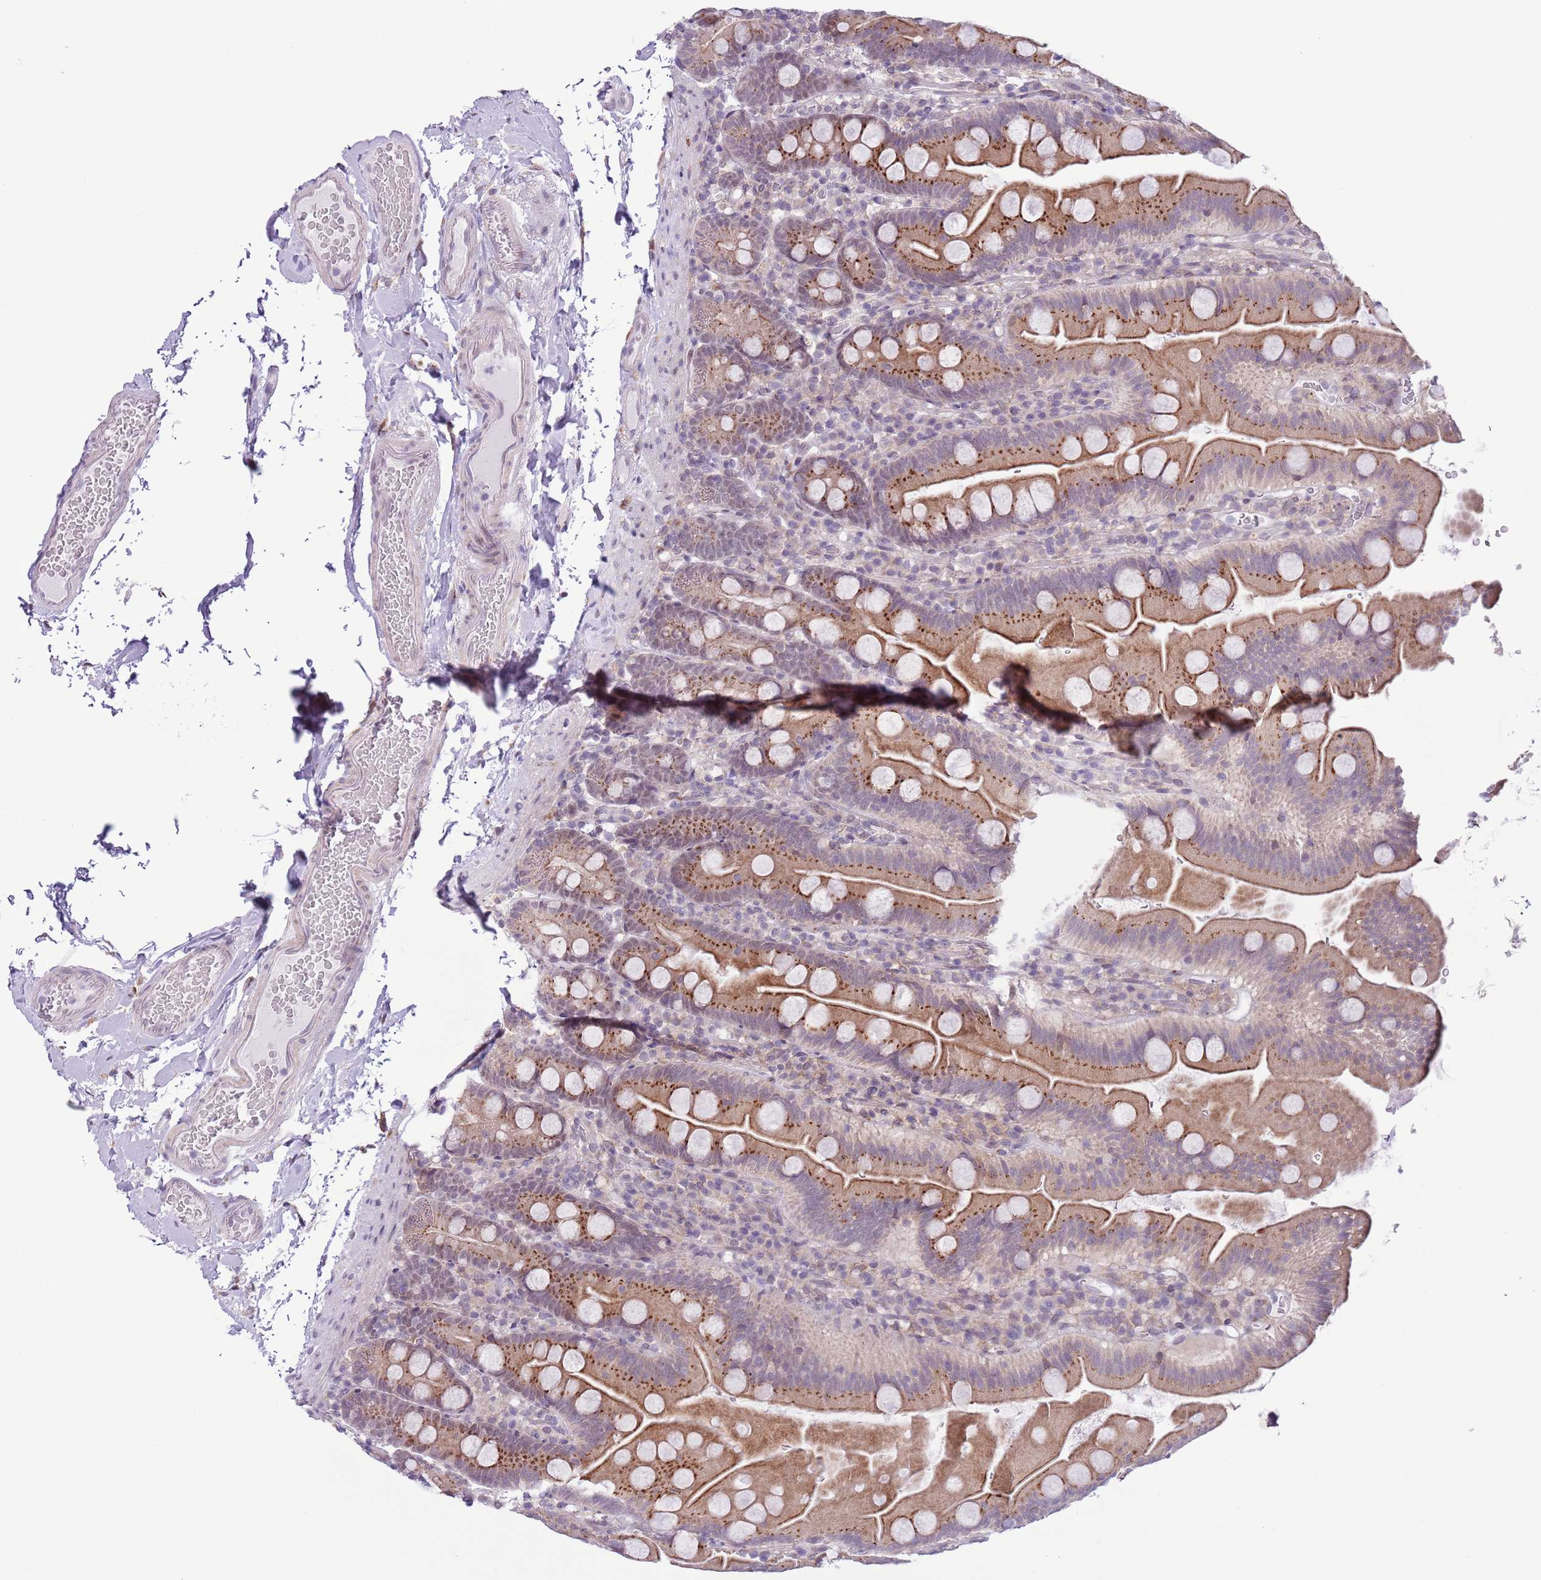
{"staining": {"intensity": "moderate", "quantity": ">75%", "location": "cytoplasmic/membranous"}, "tissue": "small intestine", "cell_type": "Glandular cells", "image_type": "normal", "snomed": [{"axis": "morphology", "description": "Normal tissue, NOS"}, {"axis": "topography", "description": "Small intestine"}], "caption": "Immunohistochemical staining of normal small intestine shows >75% levels of moderate cytoplasmic/membranous protein staining in about >75% of glandular cells.", "gene": "ZNF576", "patient": {"sex": "female", "age": 68}}